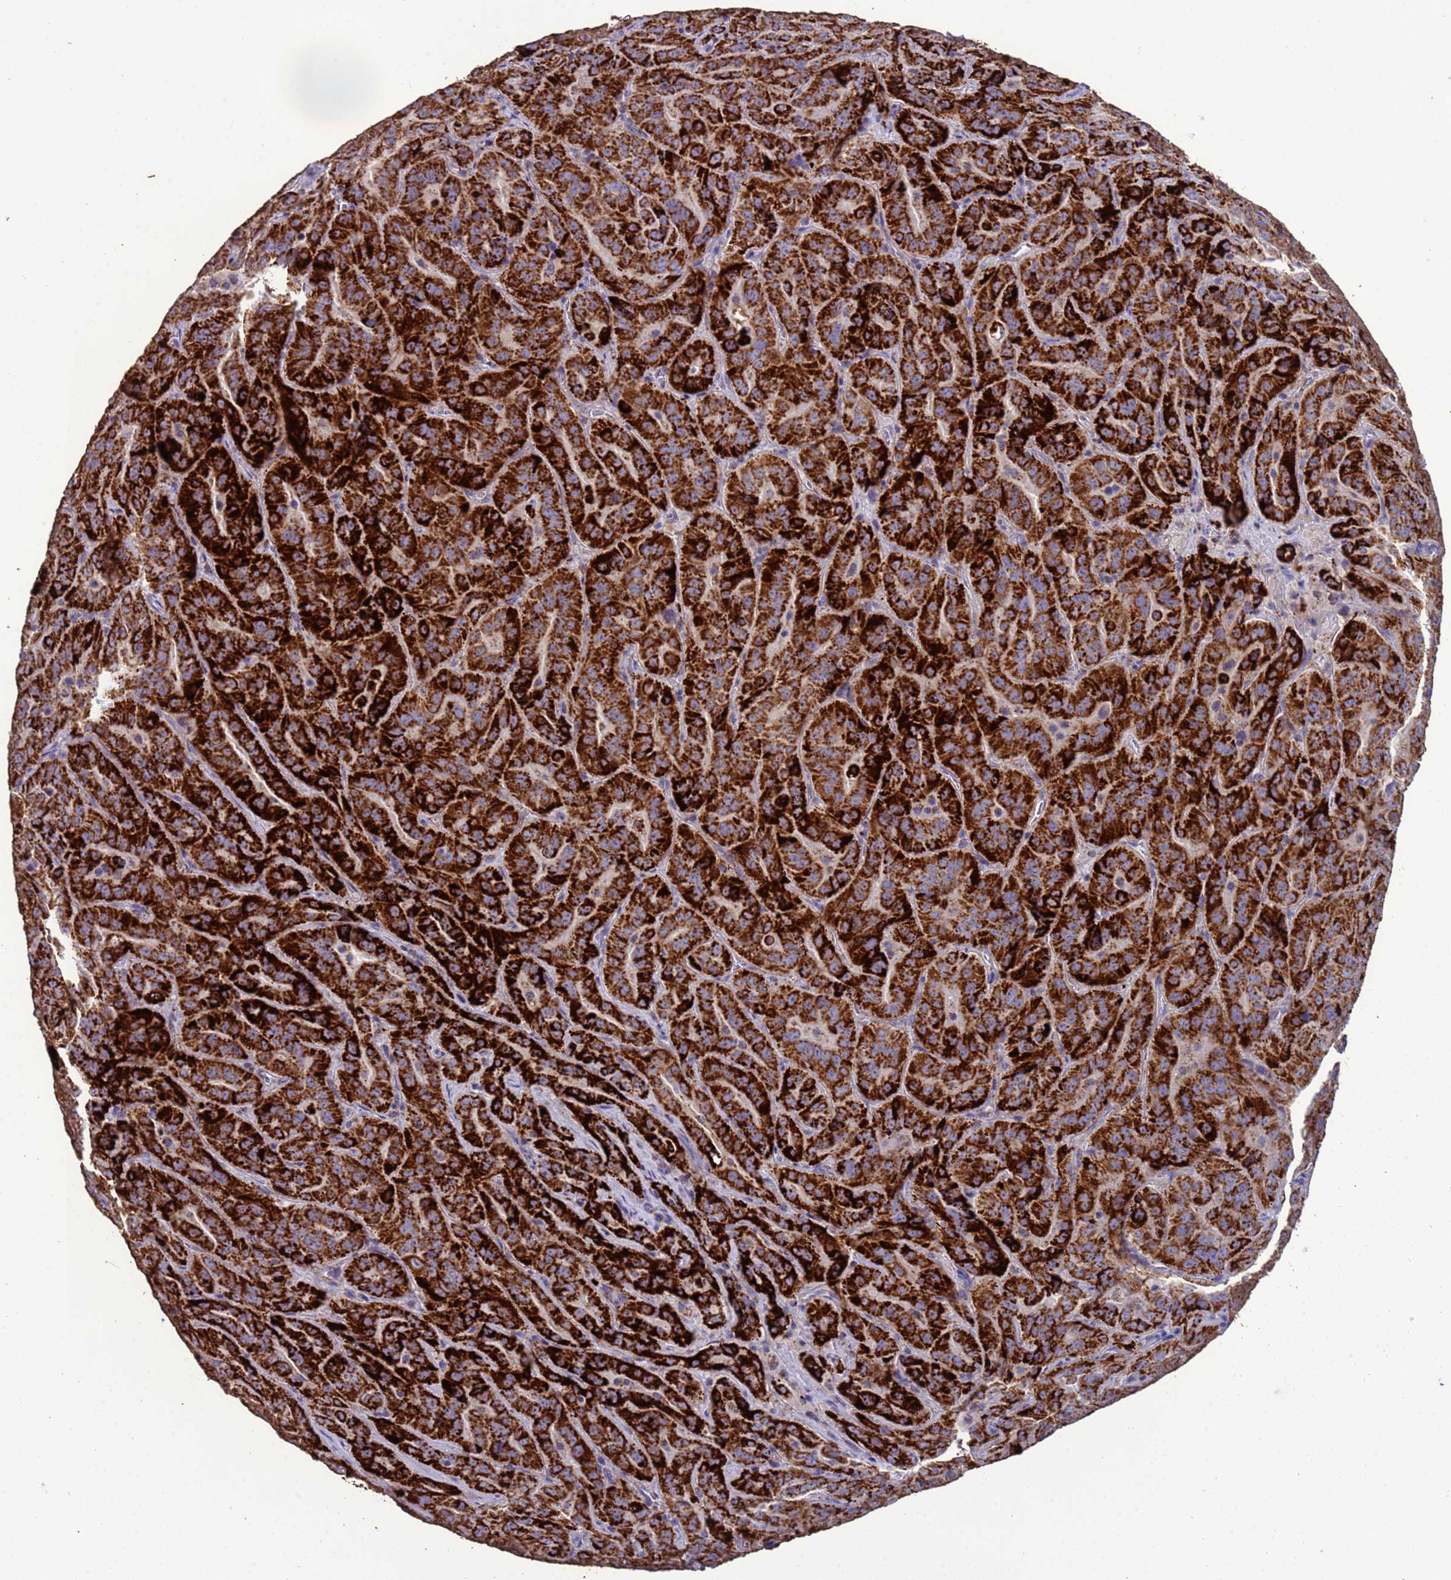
{"staining": {"intensity": "strong", "quantity": ">75%", "location": "cytoplasmic/membranous"}, "tissue": "pancreatic cancer", "cell_type": "Tumor cells", "image_type": "cancer", "snomed": [{"axis": "morphology", "description": "Adenocarcinoma, NOS"}, {"axis": "topography", "description": "Pancreas"}], "caption": "This photomicrograph exhibits IHC staining of human pancreatic cancer (adenocarcinoma), with high strong cytoplasmic/membranous staining in about >75% of tumor cells.", "gene": "ZNFX1", "patient": {"sex": "male", "age": 63}}